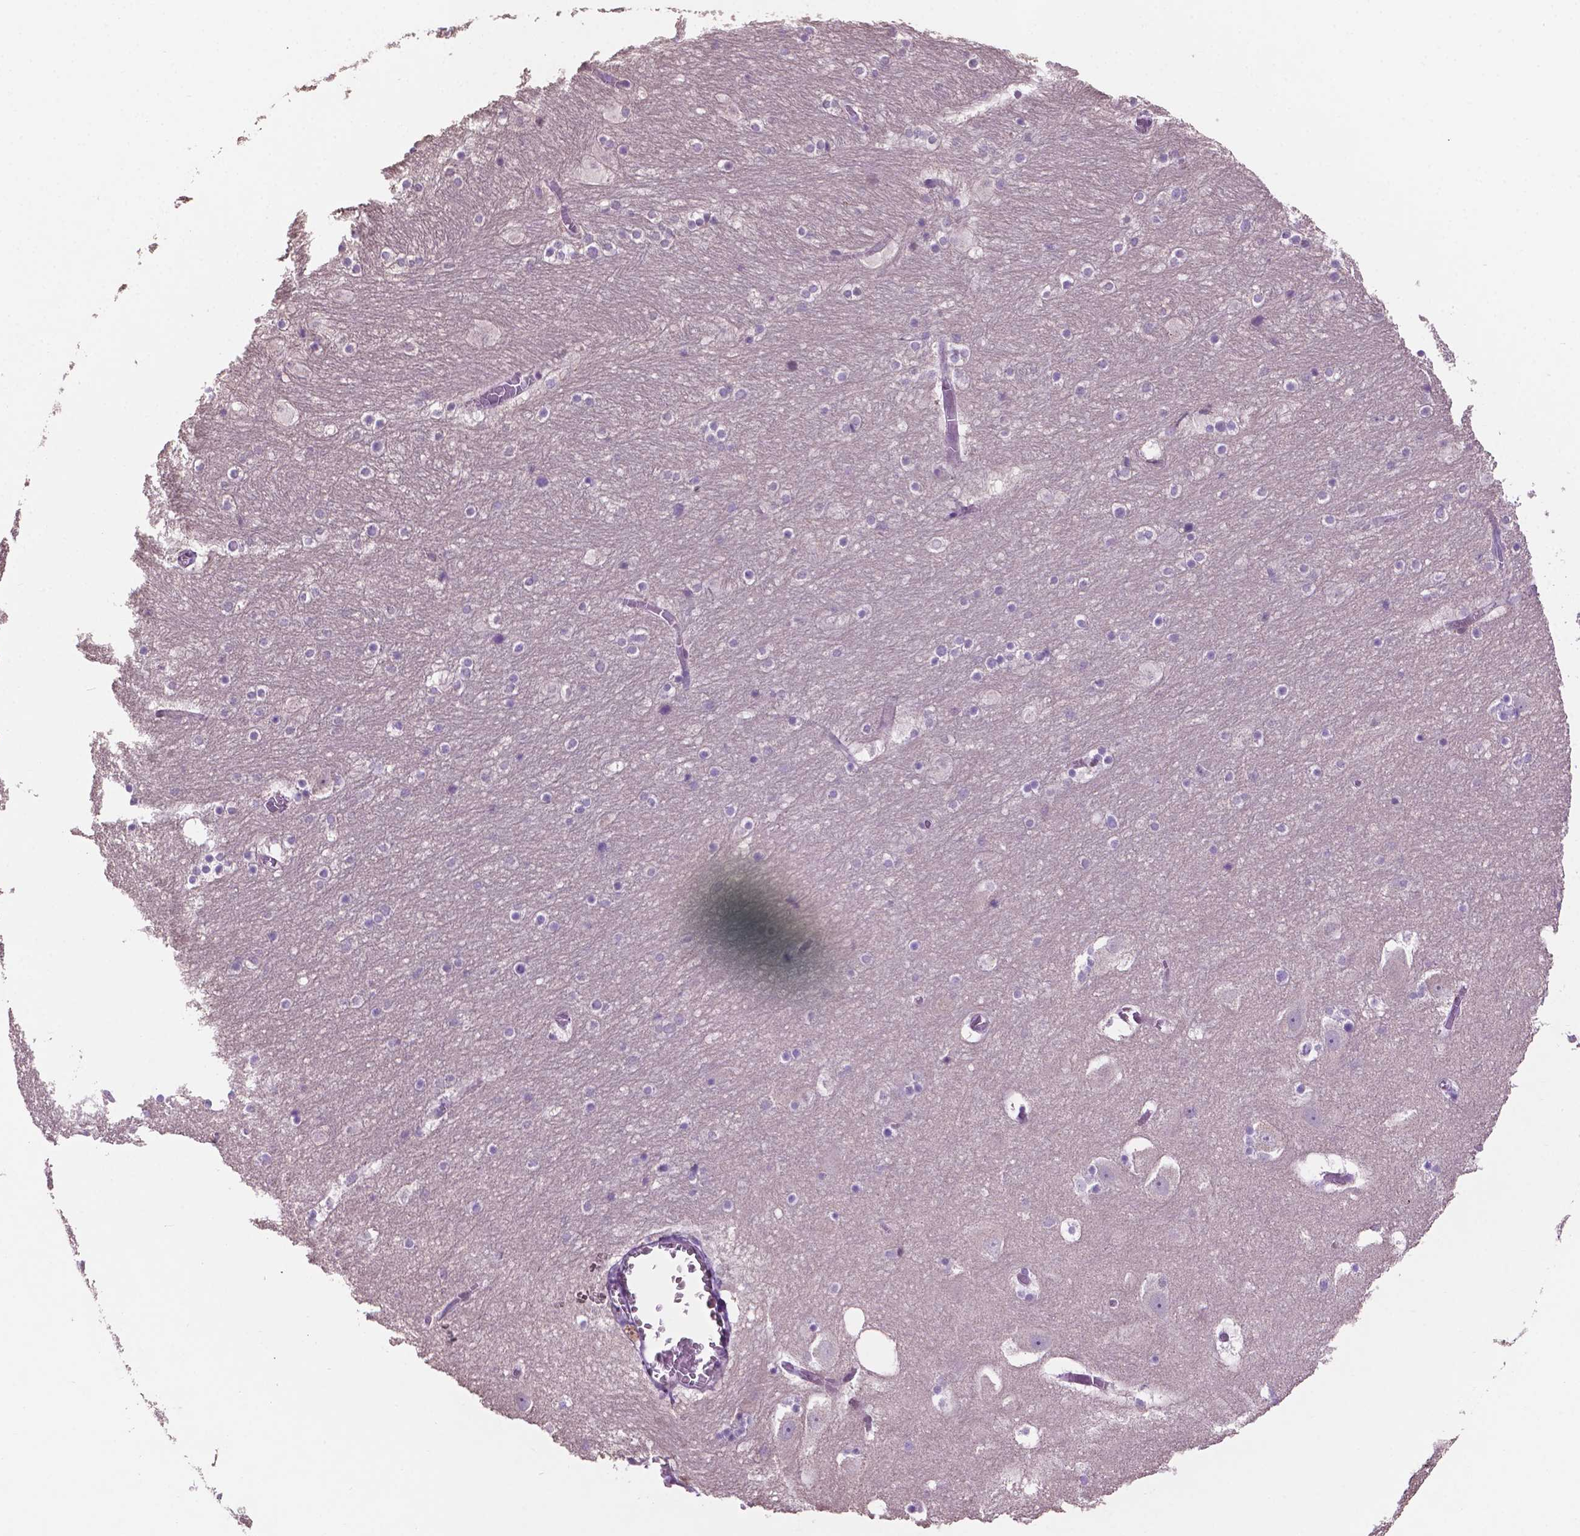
{"staining": {"intensity": "negative", "quantity": "none", "location": "none"}, "tissue": "hippocampus", "cell_type": "Glial cells", "image_type": "normal", "snomed": [{"axis": "morphology", "description": "Normal tissue, NOS"}, {"axis": "topography", "description": "Hippocampus"}], "caption": "A high-resolution micrograph shows IHC staining of unremarkable hippocampus, which displays no significant expression in glial cells. The staining is performed using DAB (3,3'-diaminobenzidine) brown chromogen with nuclei counter-stained in using hematoxylin.", "gene": "CLDN17", "patient": {"sex": "male", "age": 45}}